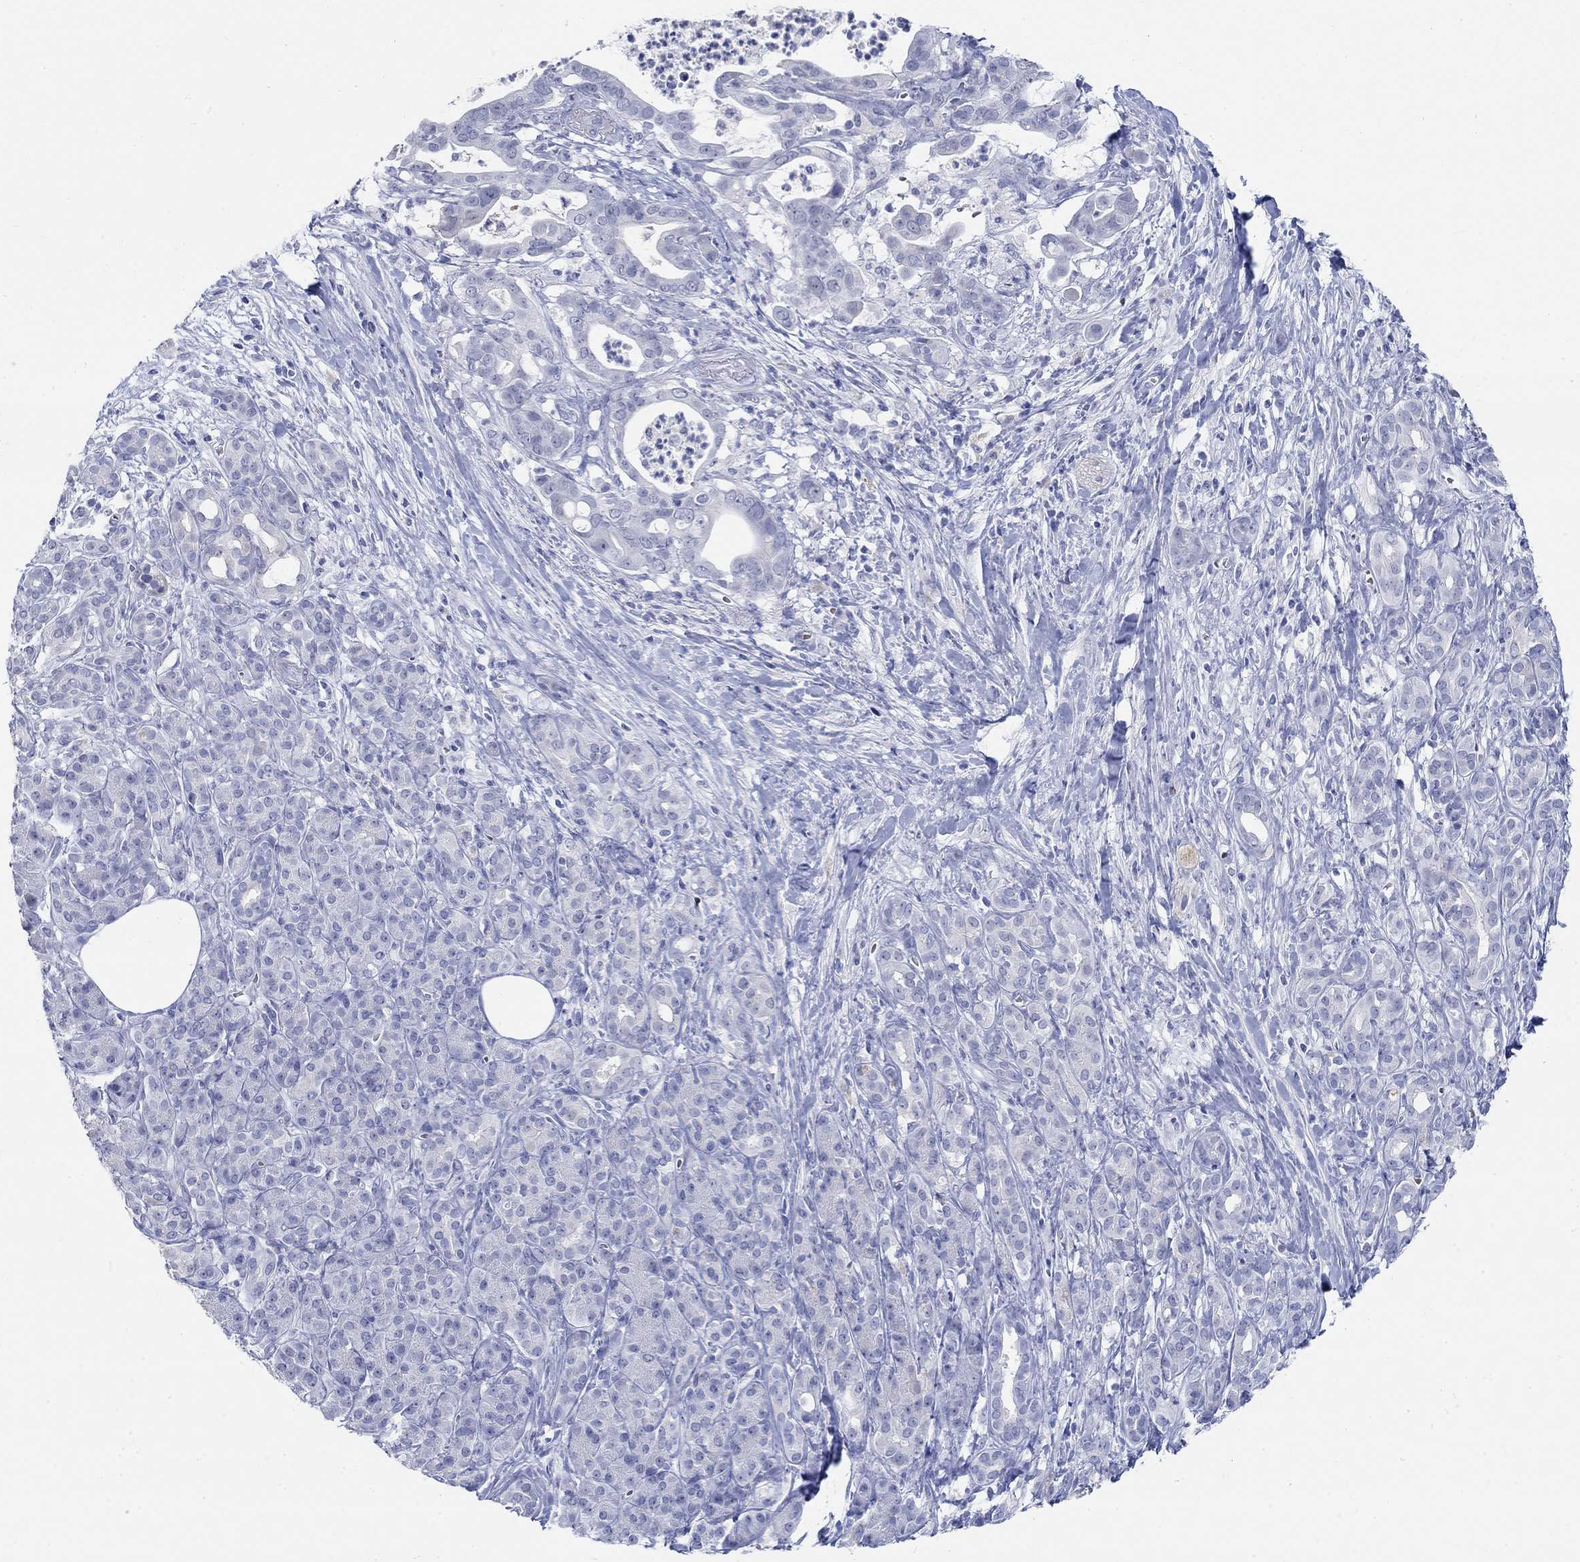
{"staining": {"intensity": "negative", "quantity": "none", "location": "none"}, "tissue": "pancreatic cancer", "cell_type": "Tumor cells", "image_type": "cancer", "snomed": [{"axis": "morphology", "description": "Adenocarcinoma, NOS"}, {"axis": "topography", "description": "Pancreas"}], "caption": "A histopathology image of adenocarcinoma (pancreatic) stained for a protein displays no brown staining in tumor cells. Nuclei are stained in blue.", "gene": "GRIA3", "patient": {"sex": "male", "age": 61}}